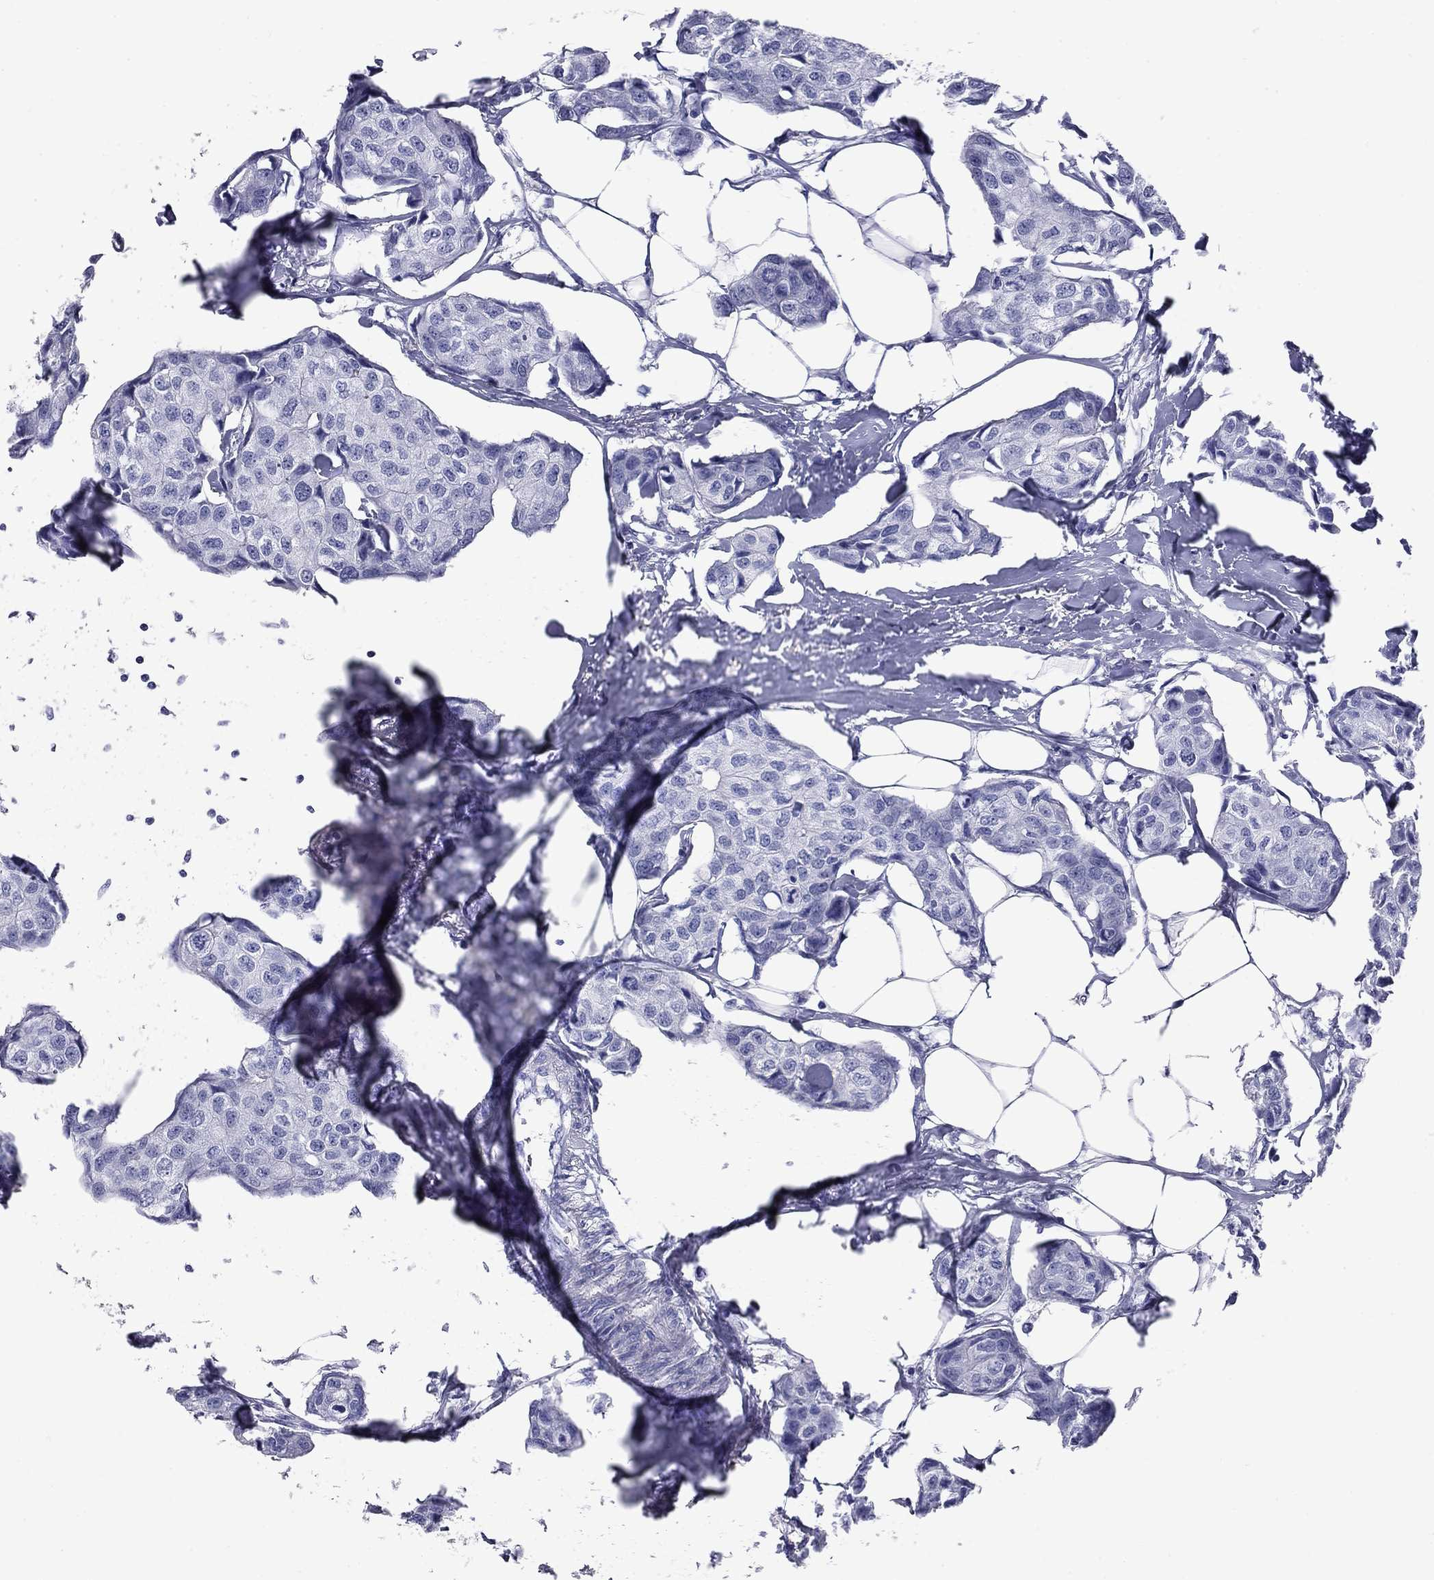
{"staining": {"intensity": "negative", "quantity": "none", "location": "none"}, "tissue": "breast cancer", "cell_type": "Tumor cells", "image_type": "cancer", "snomed": [{"axis": "morphology", "description": "Duct carcinoma"}, {"axis": "topography", "description": "Breast"}], "caption": "This micrograph is of intraductal carcinoma (breast) stained with immunohistochemistry to label a protein in brown with the nuclei are counter-stained blue. There is no staining in tumor cells.", "gene": "NPPA", "patient": {"sex": "female", "age": 80}}